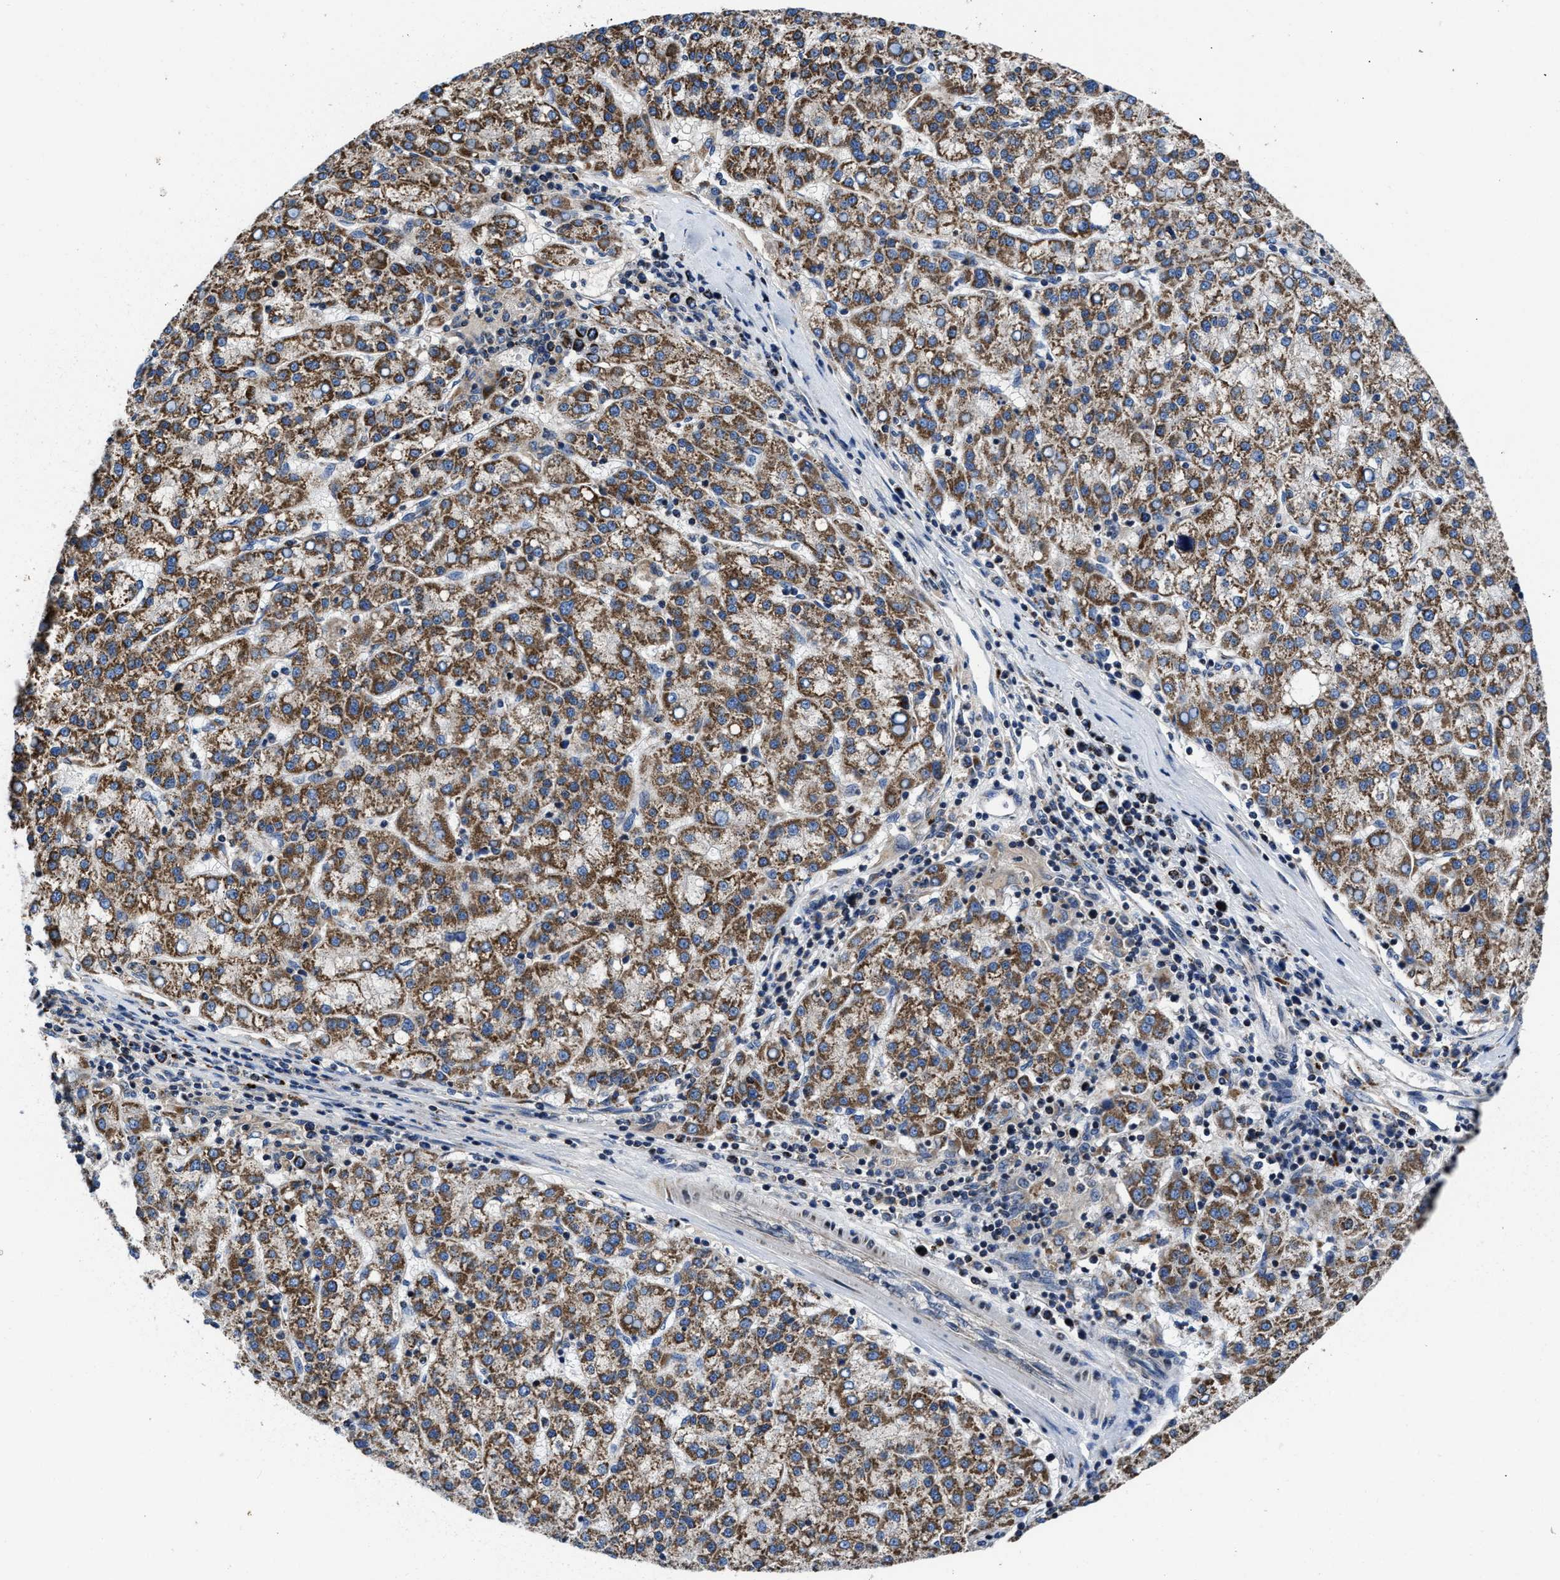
{"staining": {"intensity": "strong", "quantity": ">75%", "location": "cytoplasmic/membranous"}, "tissue": "liver cancer", "cell_type": "Tumor cells", "image_type": "cancer", "snomed": [{"axis": "morphology", "description": "Carcinoma, Hepatocellular, NOS"}, {"axis": "topography", "description": "Liver"}], "caption": "IHC histopathology image of neoplastic tissue: liver cancer stained using immunohistochemistry shows high levels of strong protein expression localized specifically in the cytoplasmic/membranous of tumor cells, appearing as a cytoplasmic/membranous brown color.", "gene": "CACNA1D", "patient": {"sex": "female", "age": 58}}